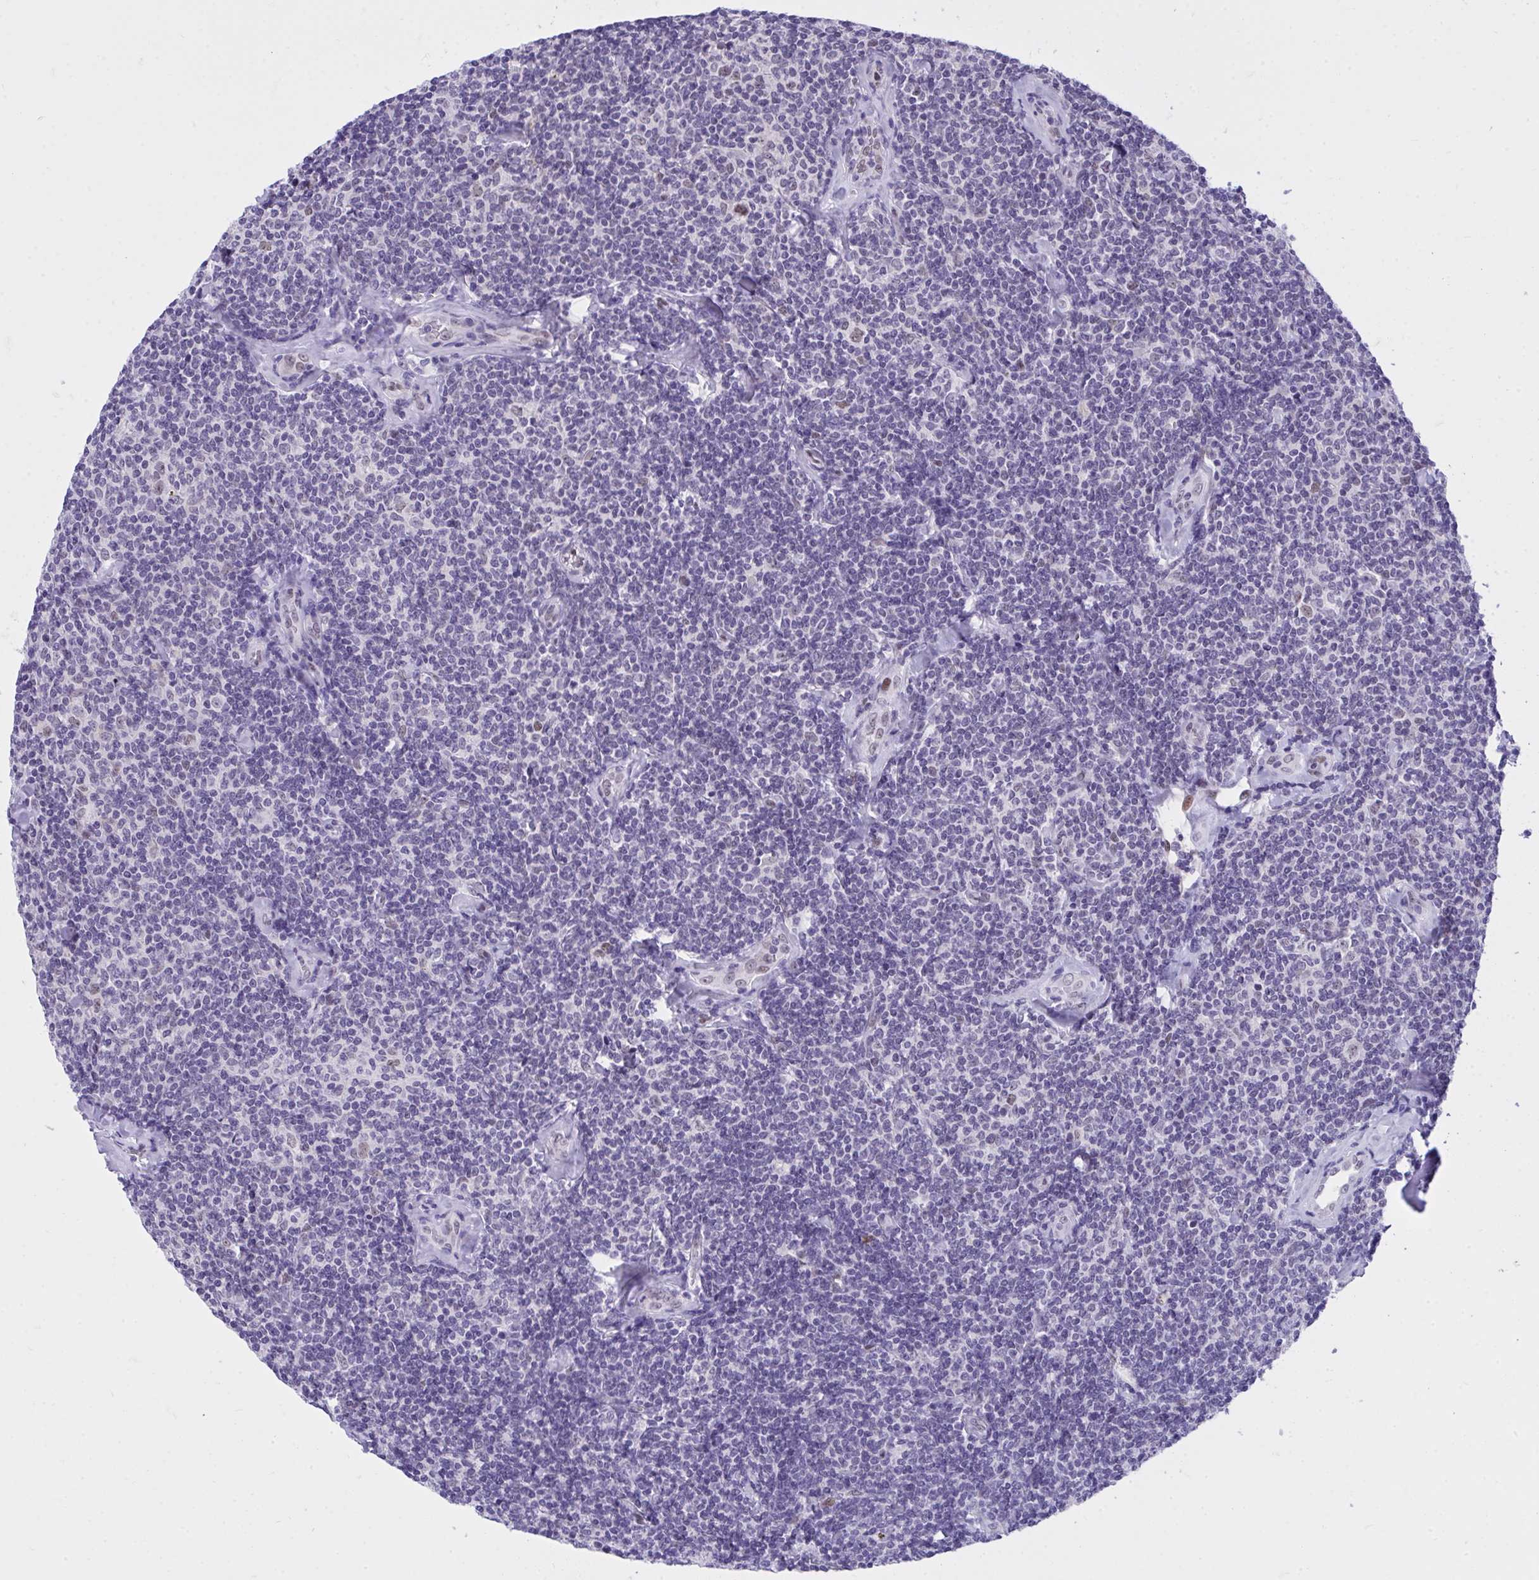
{"staining": {"intensity": "negative", "quantity": "none", "location": "none"}, "tissue": "lymphoma", "cell_type": "Tumor cells", "image_type": "cancer", "snomed": [{"axis": "morphology", "description": "Malignant lymphoma, non-Hodgkin's type, Low grade"}, {"axis": "topography", "description": "Lymph node"}], "caption": "An image of human malignant lymphoma, non-Hodgkin's type (low-grade) is negative for staining in tumor cells.", "gene": "TEAD4", "patient": {"sex": "female", "age": 56}}